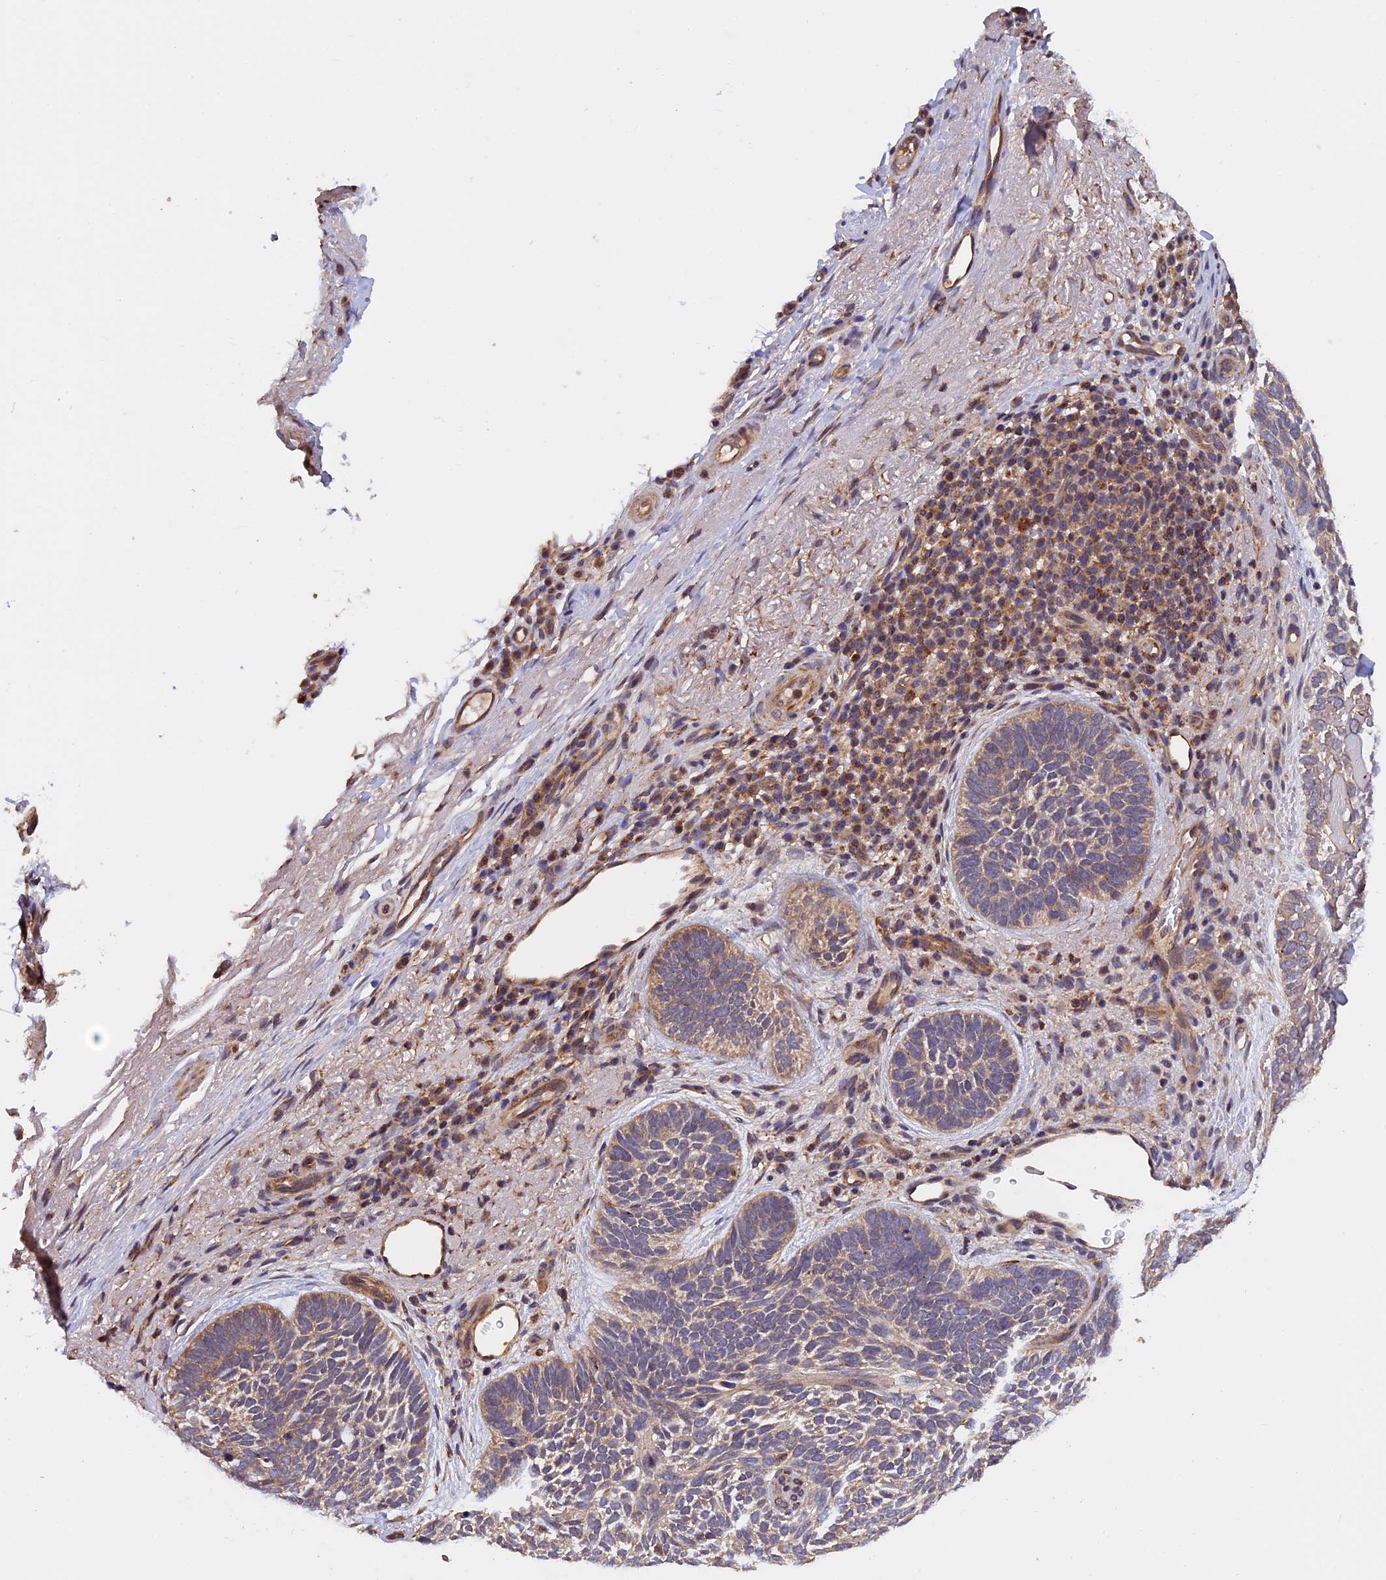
{"staining": {"intensity": "weak", "quantity": "25%-75%", "location": "cytoplasmic/membranous"}, "tissue": "skin cancer", "cell_type": "Tumor cells", "image_type": "cancer", "snomed": [{"axis": "morphology", "description": "Basal cell carcinoma"}, {"axis": "topography", "description": "Skin"}], "caption": "Immunohistochemistry of human skin cancer displays low levels of weak cytoplasmic/membranous positivity in approximately 25%-75% of tumor cells.", "gene": "PKD2L2", "patient": {"sex": "female", "age": 85}}